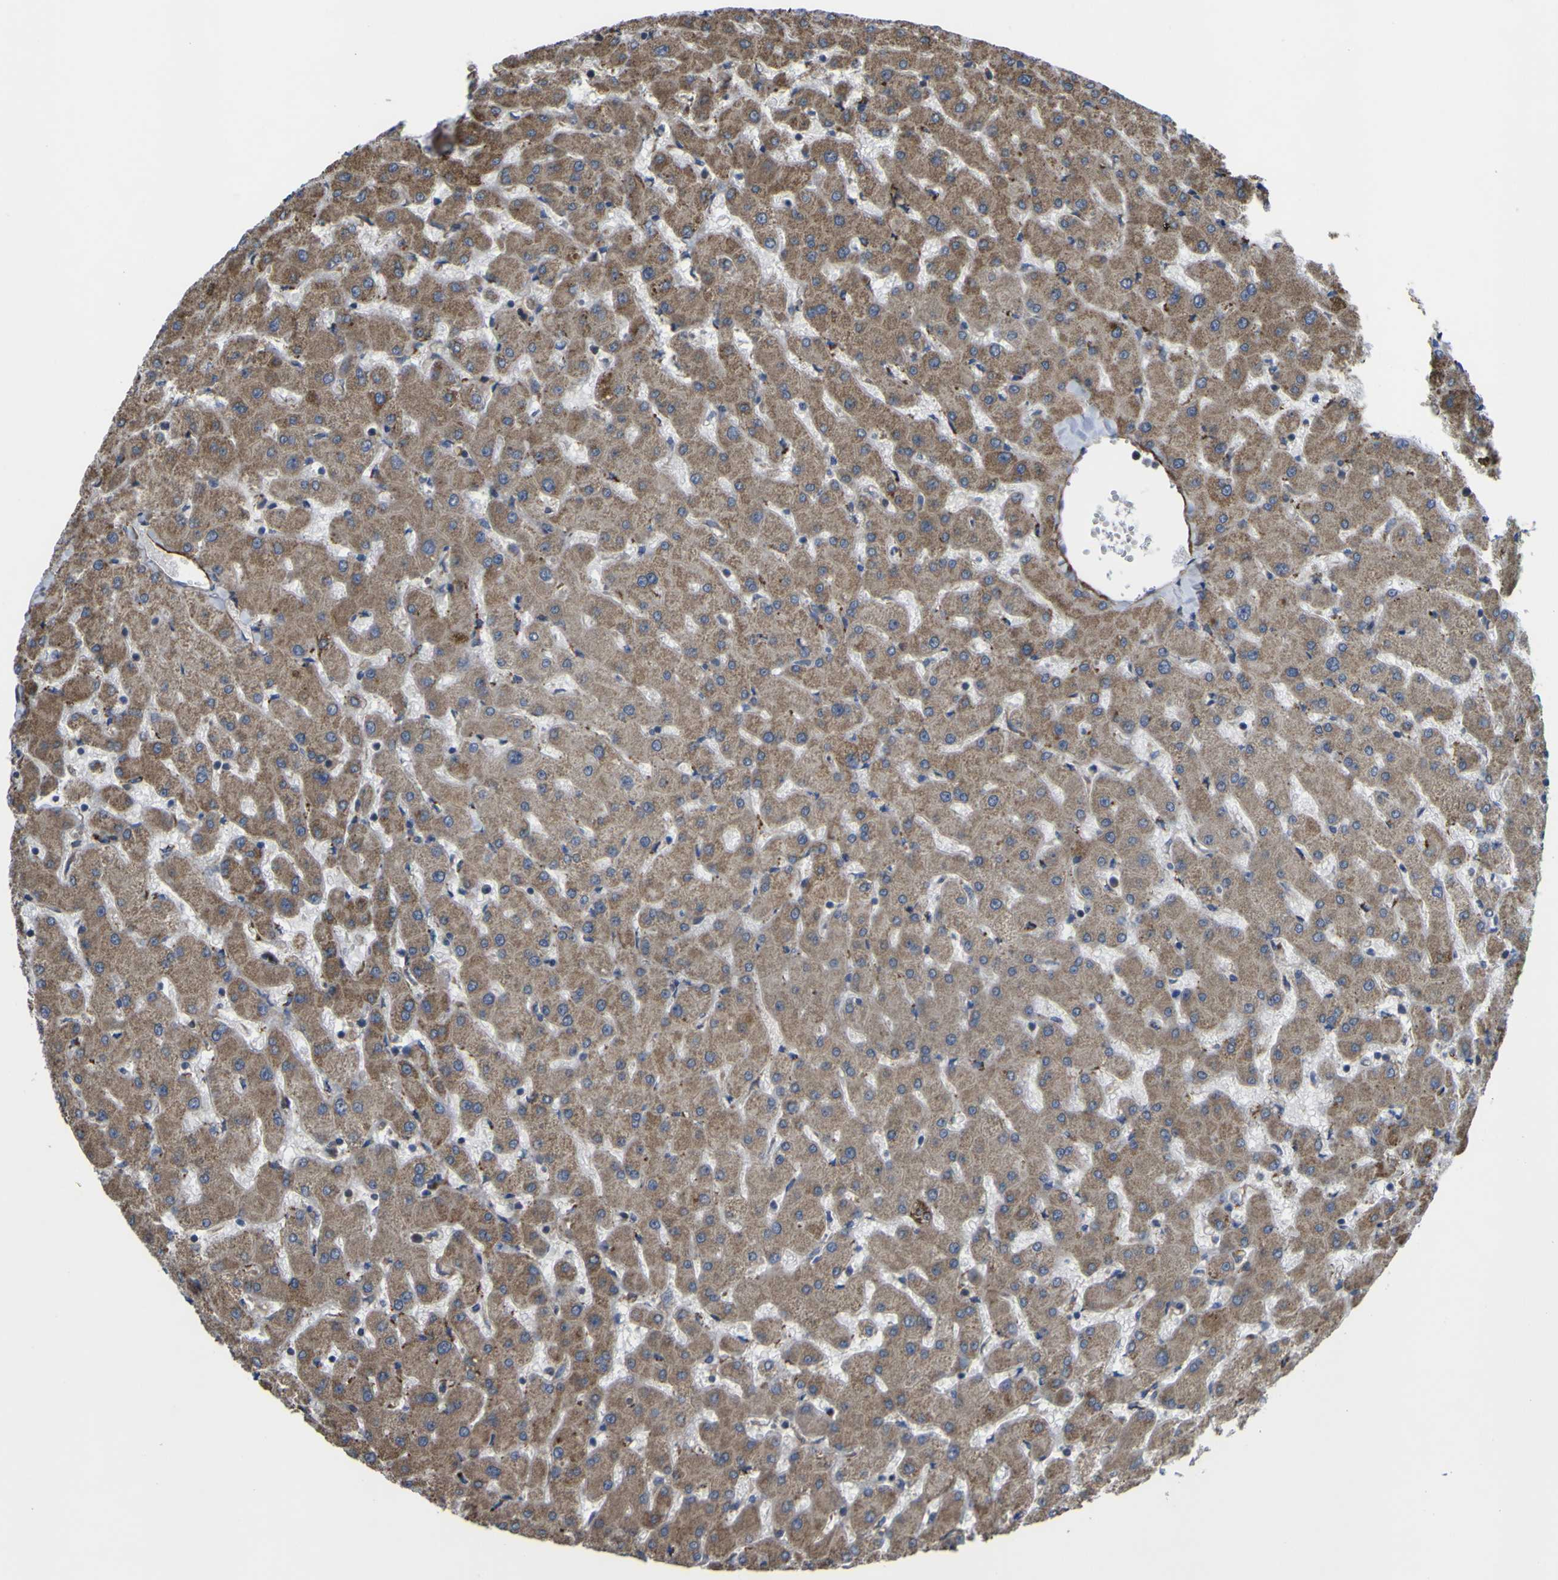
{"staining": {"intensity": "weak", "quantity": ">75%", "location": "cytoplasmic/membranous"}, "tissue": "liver", "cell_type": "Cholangiocytes", "image_type": "normal", "snomed": [{"axis": "morphology", "description": "Normal tissue, NOS"}, {"axis": "topography", "description": "Liver"}], "caption": "Weak cytoplasmic/membranous positivity is identified in about >75% of cholangiocytes in benign liver. Immunohistochemistry (ihc) stains the protein in brown and the nuclei are stained blue.", "gene": "GPLD1", "patient": {"sex": "female", "age": 63}}